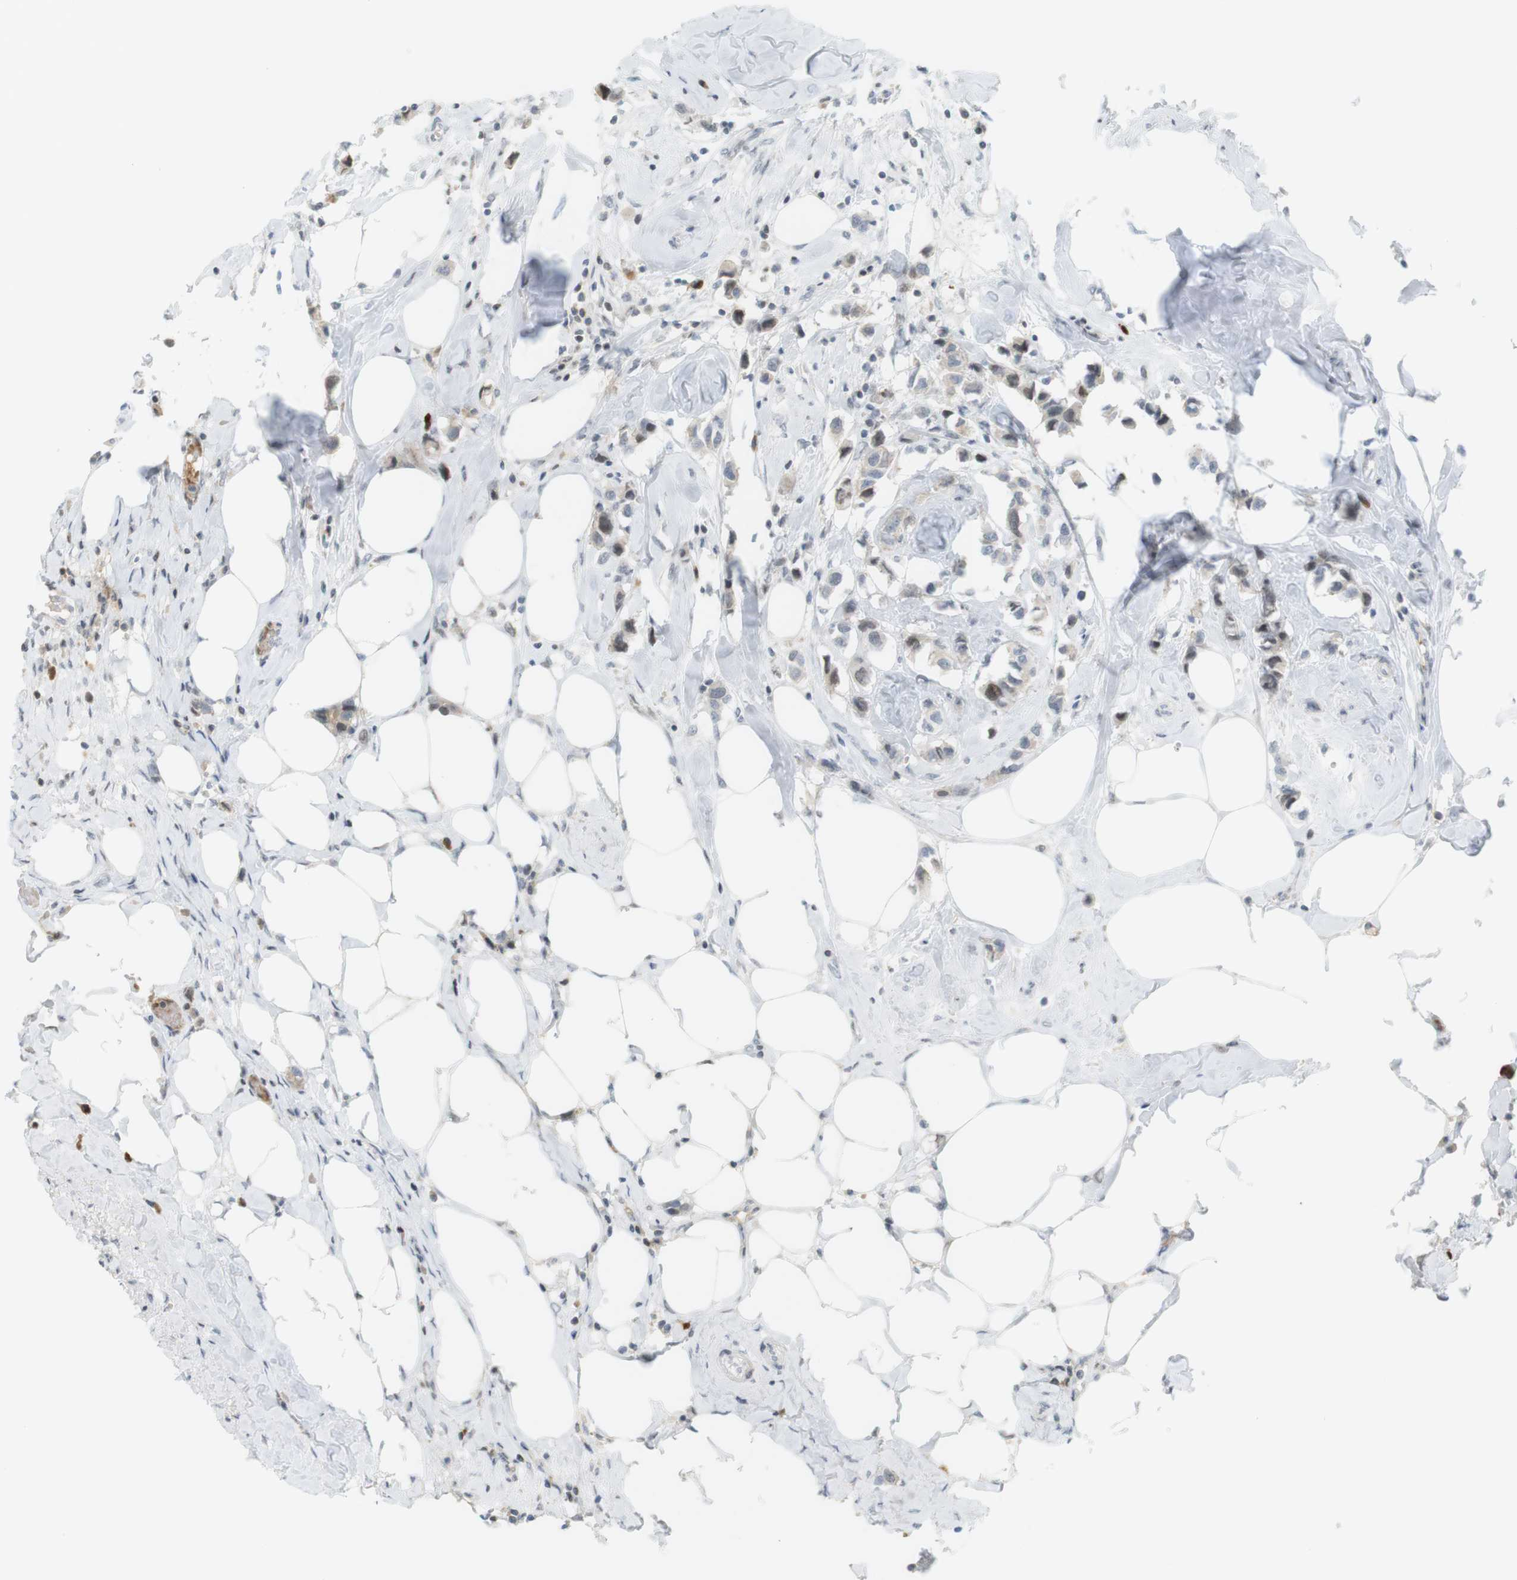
{"staining": {"intensity": "weak", "quantity": "<25%", "location": "nuclear"}, "tissue": "breast cancer", "cell_type": "Tumor cells", "image_type": "cancer", "snomed": [{"axis": "morphology", "description": "Normal tissue, NOS"}, {"axis": "morphology", "description": "Duct carcinoma"}, {"axis": "topography", "description": "Breast"}], "caption": "DAB (3,3'-diaminobenzidine) immunohistochemical staining of invasive ductal carcinoma (breast) exhibits no significant staining in tumor cells.", "gene": "DMC1", "patient": {"sex": "female", "age": 50}}